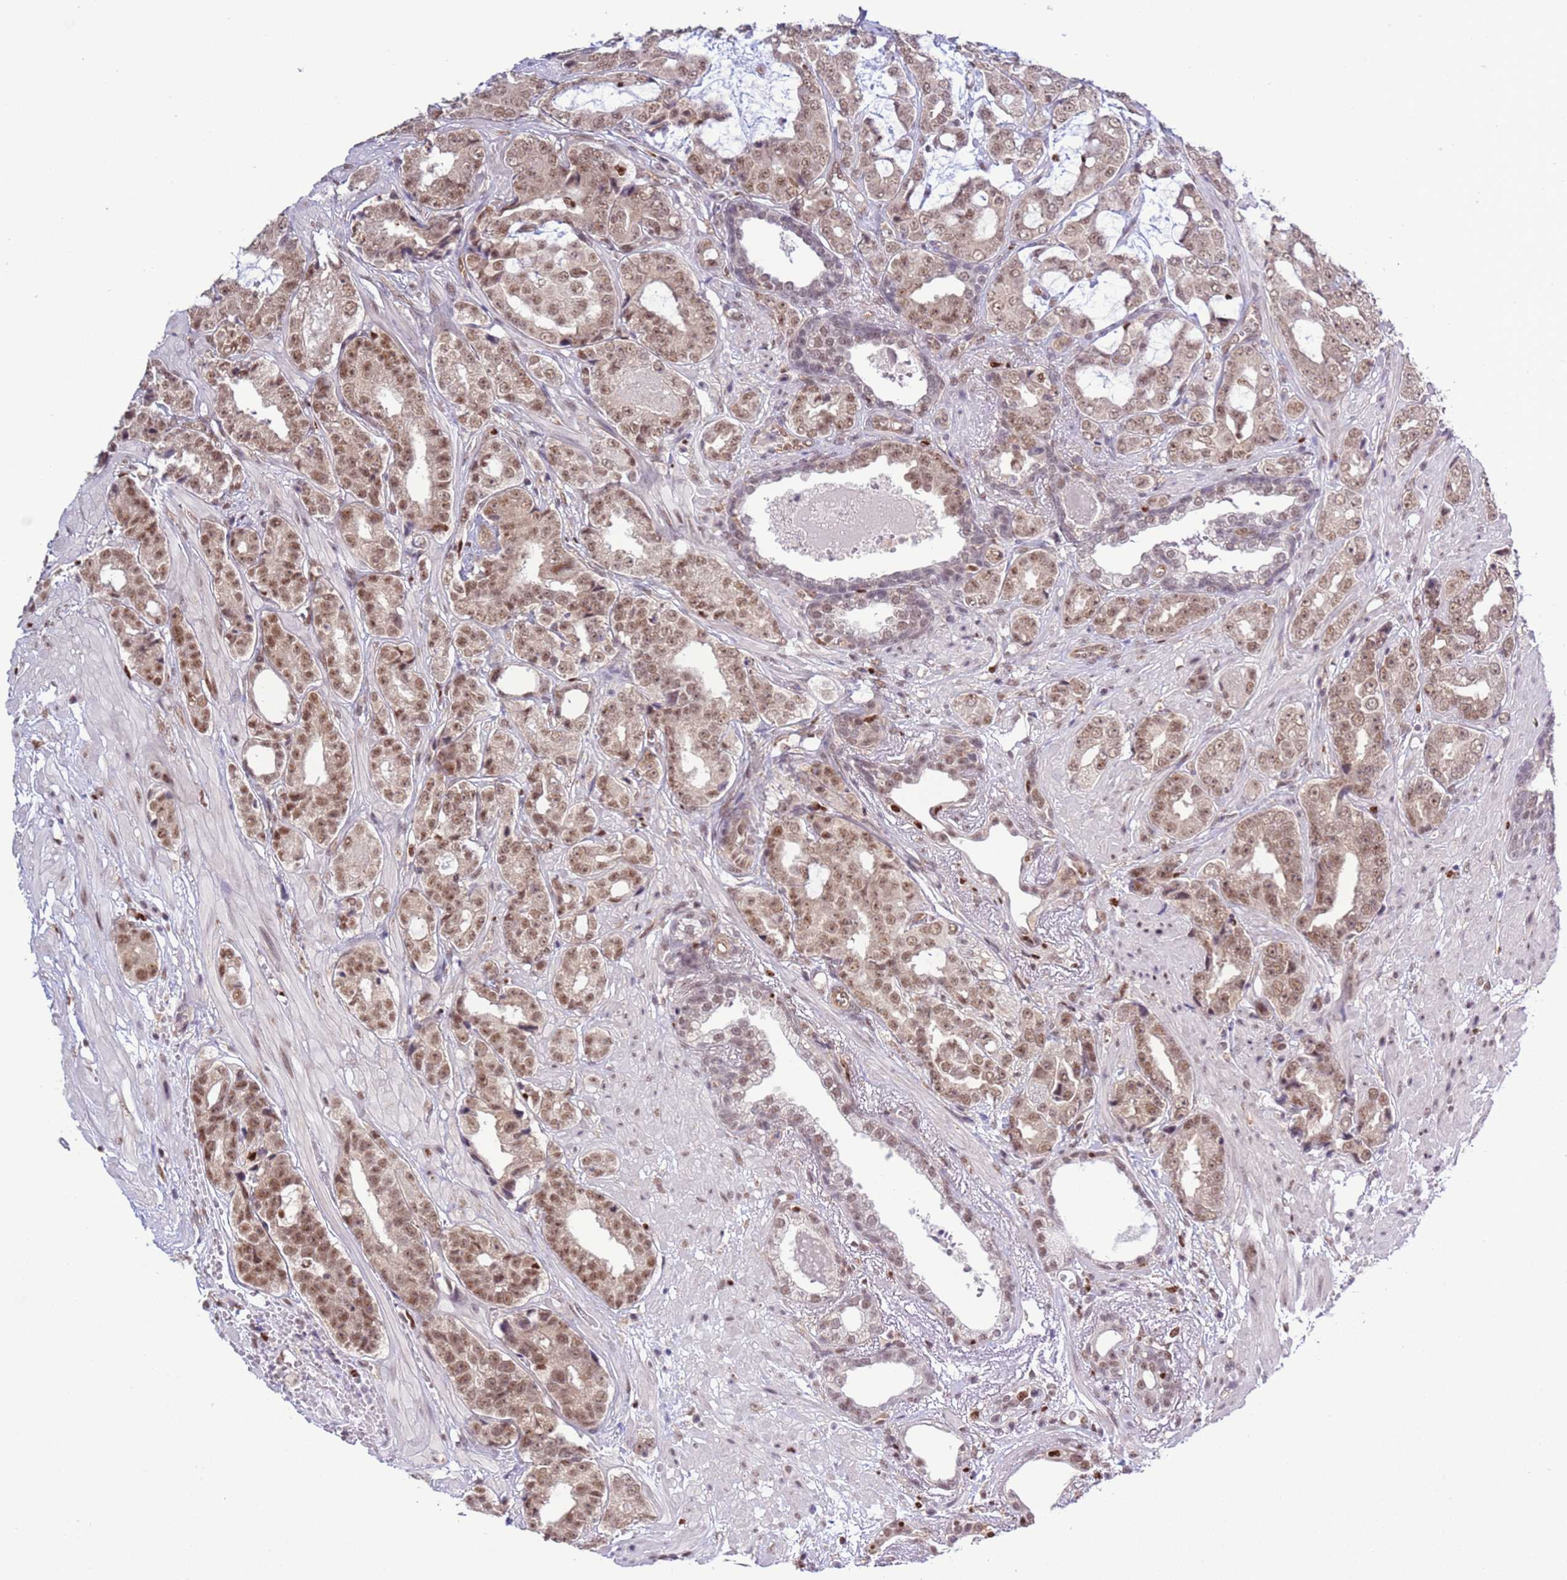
{"staining": {"intensity": "moderate", "quantity": ">75%", "location": "nuclear"}, "tissue": "prostate cancer", "cell_type": "Tumor cells", "image_type": "cancer", "snomed": [{"axis": "morphology", "description": "Adenocarcinoma, High grade"}, {"axis": "topography", "description": "Prostate"}], "caption": "High-grade adenocarcinoma (prostate) tissue shows moderate nuclear staining in approximately >75% of tumor cells", "gene": "PRPF6", "patient": {"sex": "male", "age": 71}}